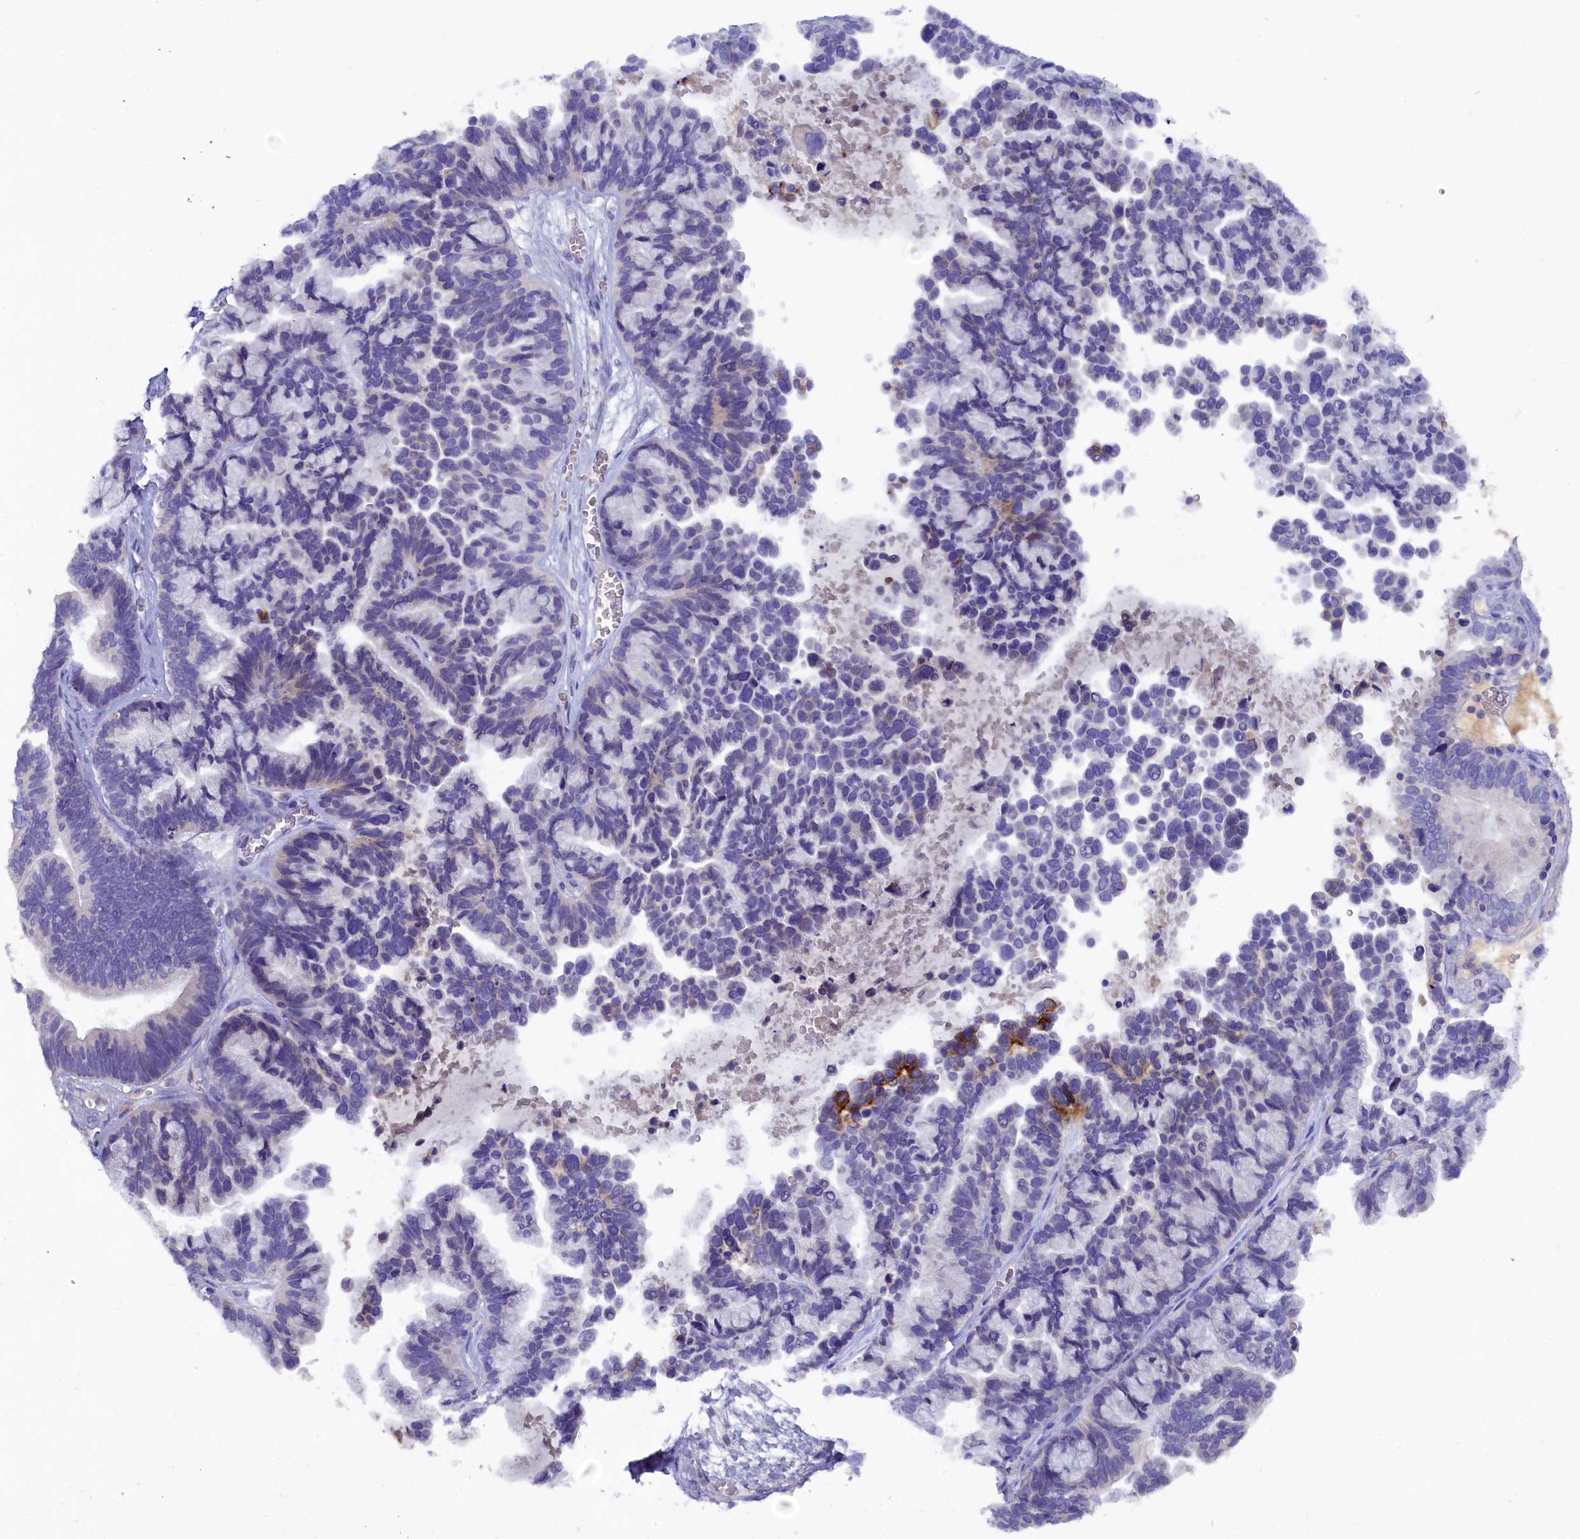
{"staining": {"intensity": "strong", "quantity": "<25%", "location": "cytoplasmic/membranous"}, "tissue": "ovarian cancer", "cell_type": "Tumor cells", "image_type": "cancer", "snomed": [{"axis": "morphology", "description": "Cystadenocarcinoma, serous, NOS"}, {"axis": "topography", "description": "Ovary"}], "caption": "High-power microscopy captured an immunohistochemistry image of ovarian cancer, revealing strong cytoplasmic/membranous expression in approximately <25% of tumor cells. (Stains: DAB (3,3'-diaminobenzidine) in brown, nuclei in blue, Microscopy: brightfield microscopy at high magnification).", "gene": "MYADML2", "patient": {"sex": "female", "age": 56}}